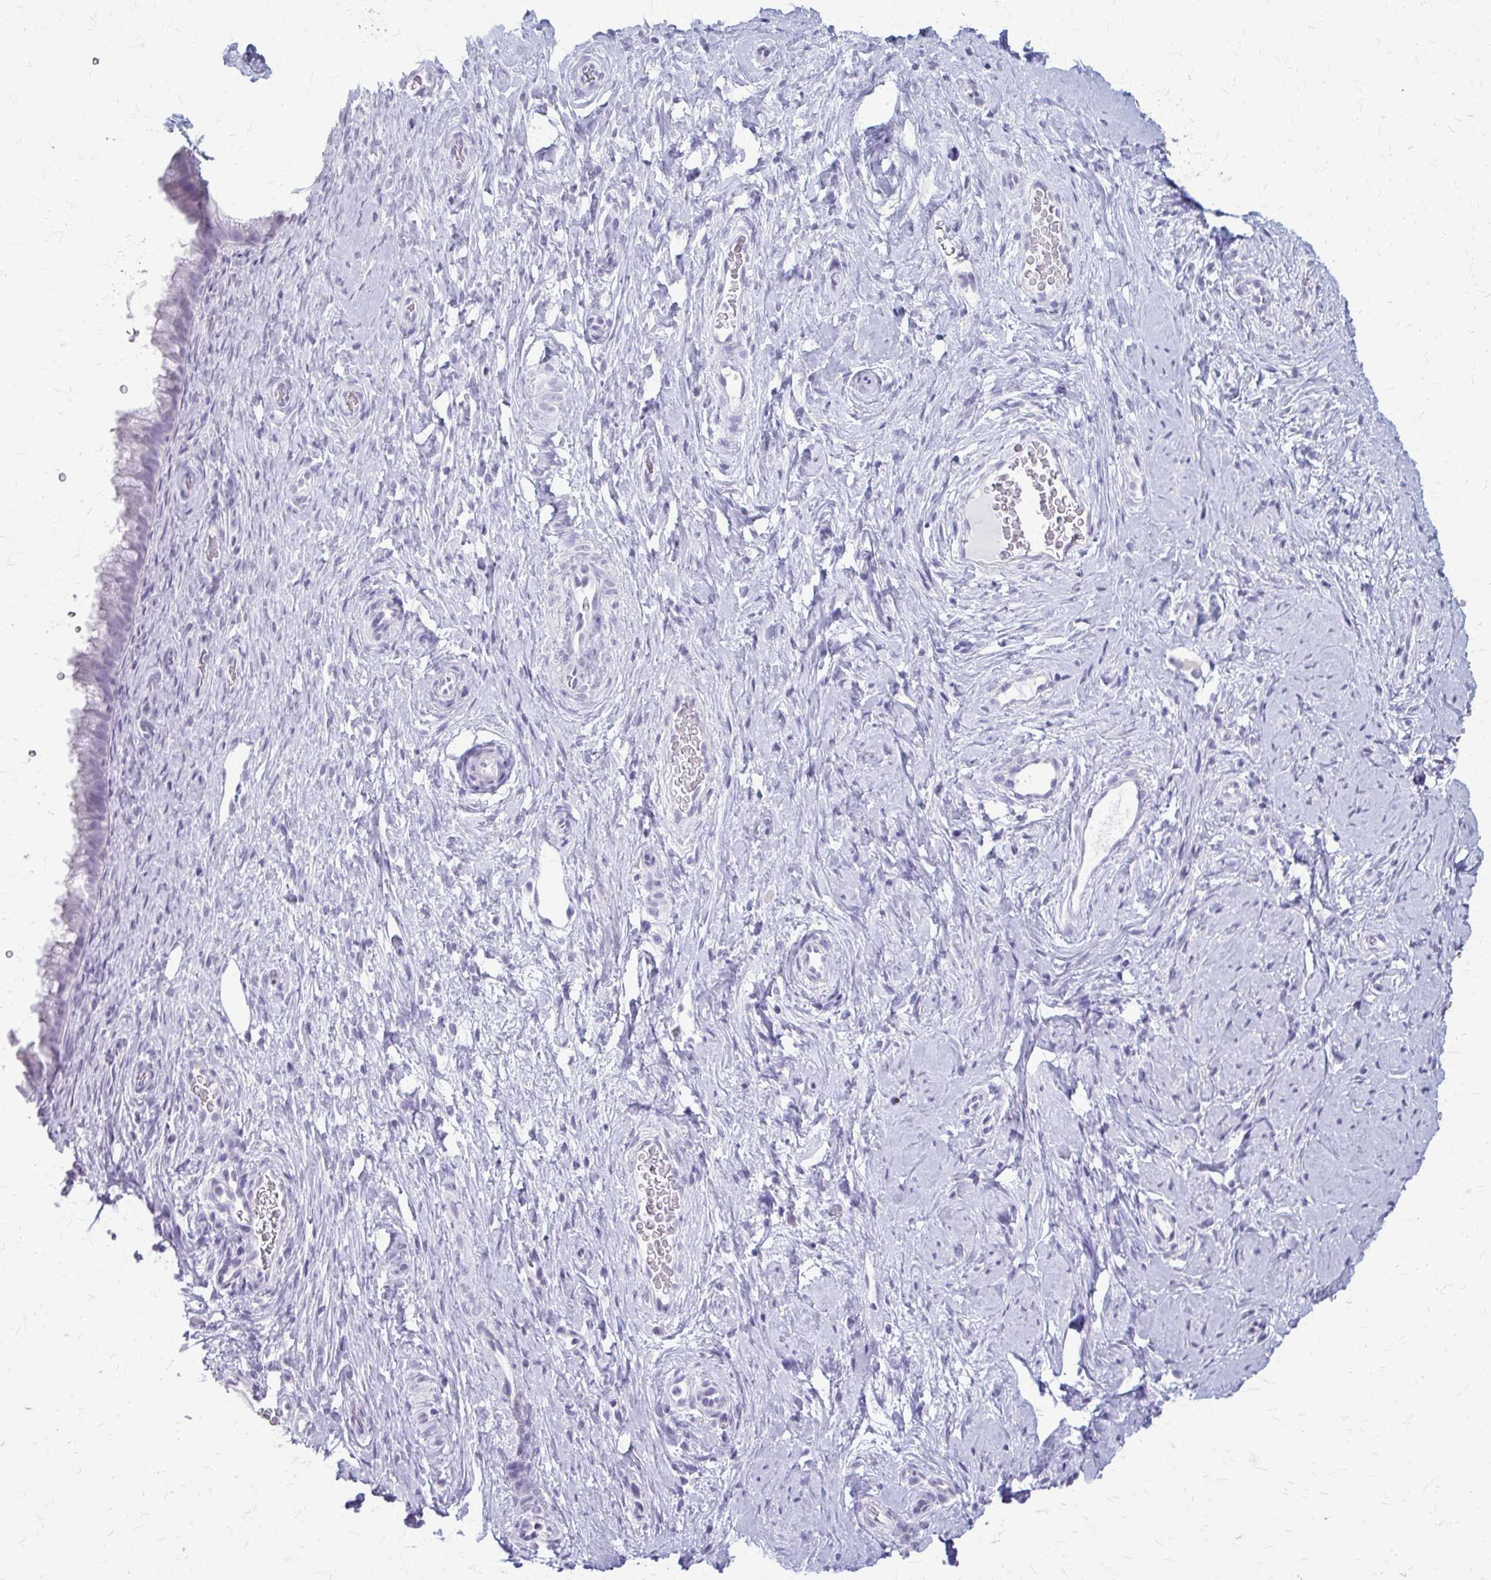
{"staining": {"intensity": "negative", "quantity": "none", "location": "none"}, "tissue": "cervix", "cell_type": "Glandular cells", "image_type": "normal", "snomed": [{"axis": "morphology", "description": "Normal tissue, NOS"}, {"axis": "topography", "description": "Cervix"}], "caption": "There is no significant staining in glandular cells of cervix.", "gene": "KRT5", "patient": {"sex": "female", "age": 34}}